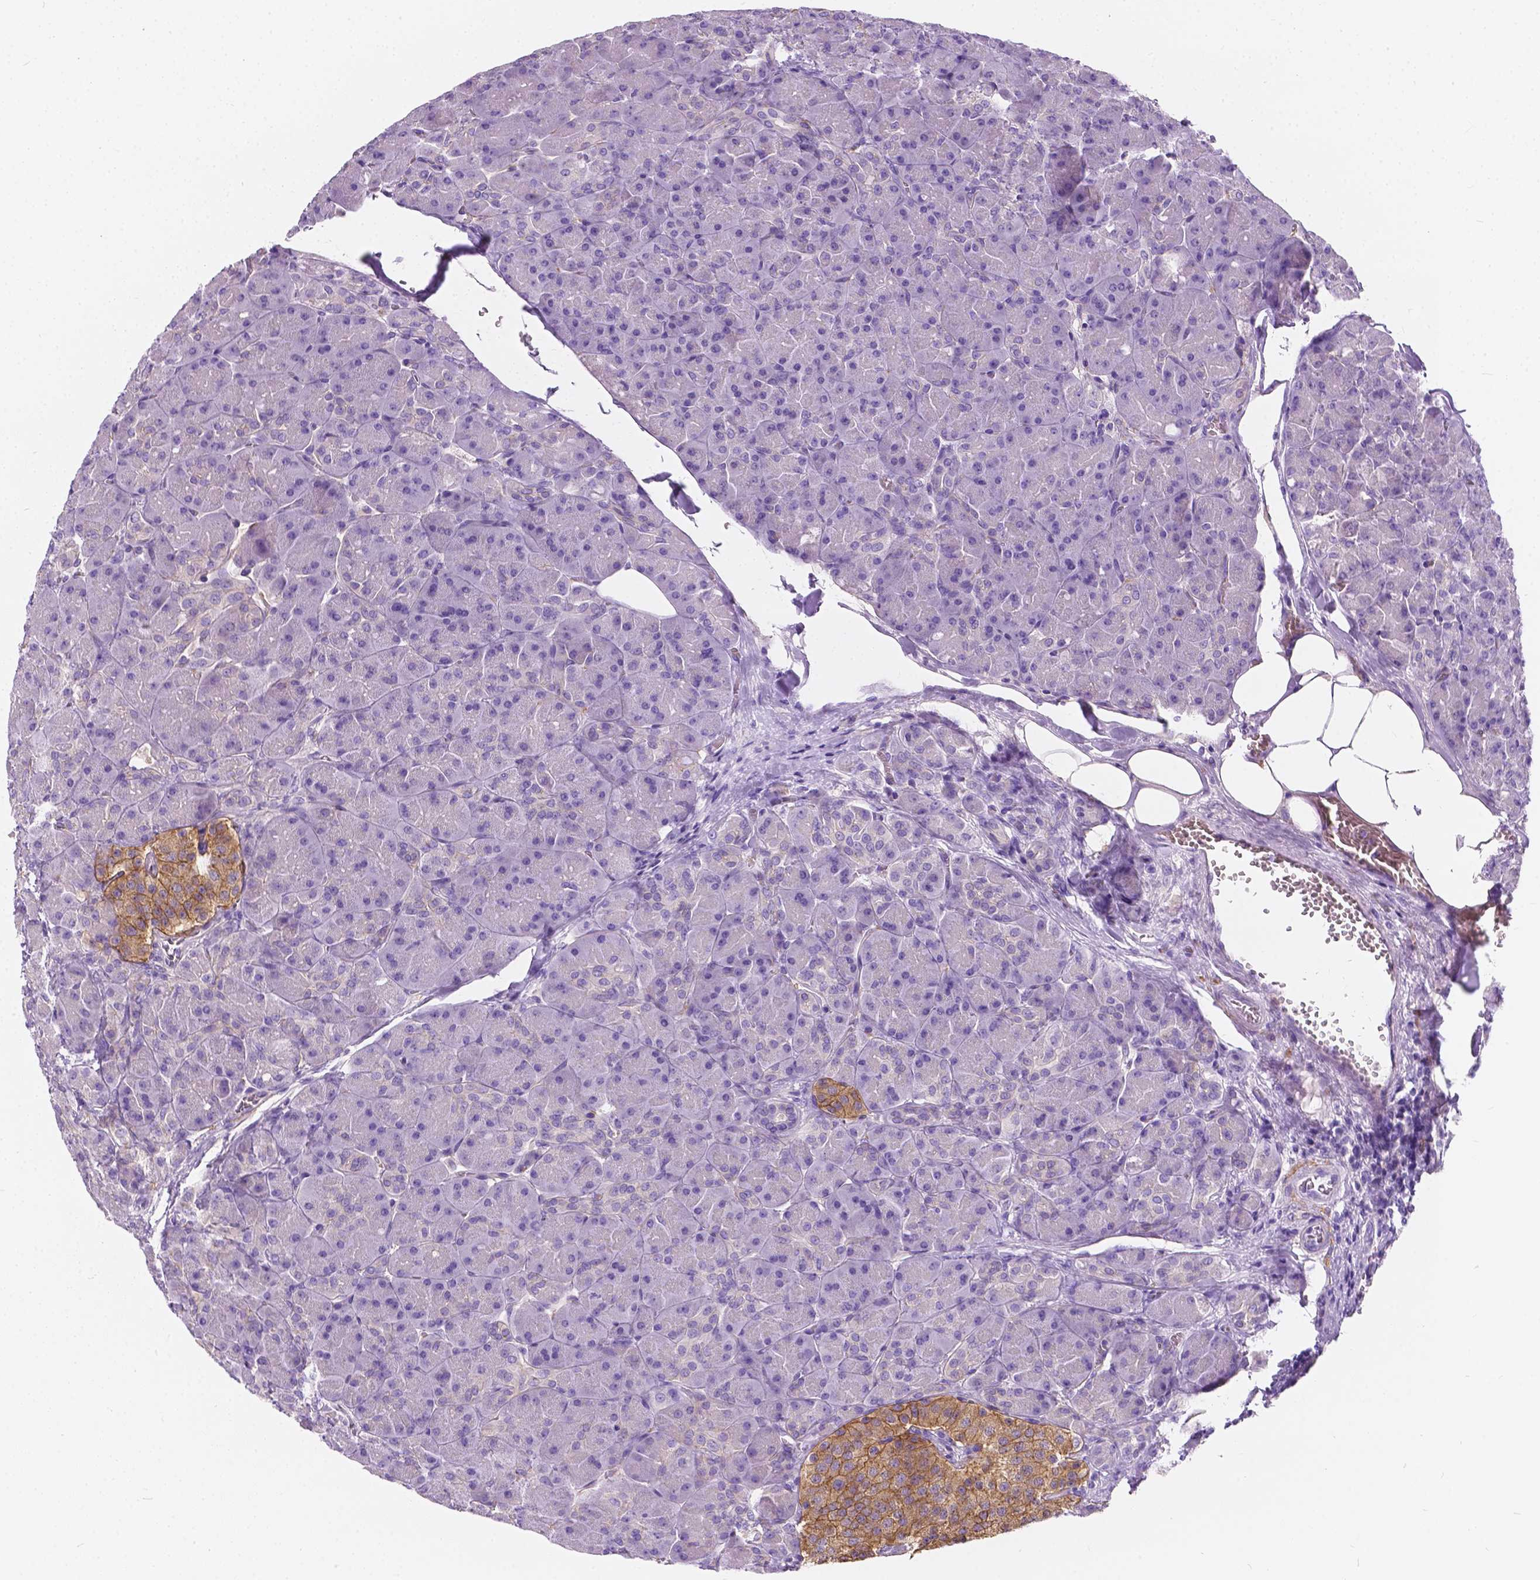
{"staining": {"intensity": "negative", "quantity": "none", "location": "none"}, "tissue": "pancreas", "cell_type": "Exocrine glandular cells", "image_type": "normal", "snomed": [{"axis": "morphology", "description": "Normal tissue, NOS"}, {"axis": "topography", "description": "Pancreas"}], "caption": "IHC of normal human pancreas demonstrates no expression in exocrine glandular cells.", "gene": "GNAO1", "patient": {"sex": "male", "age": 55}}